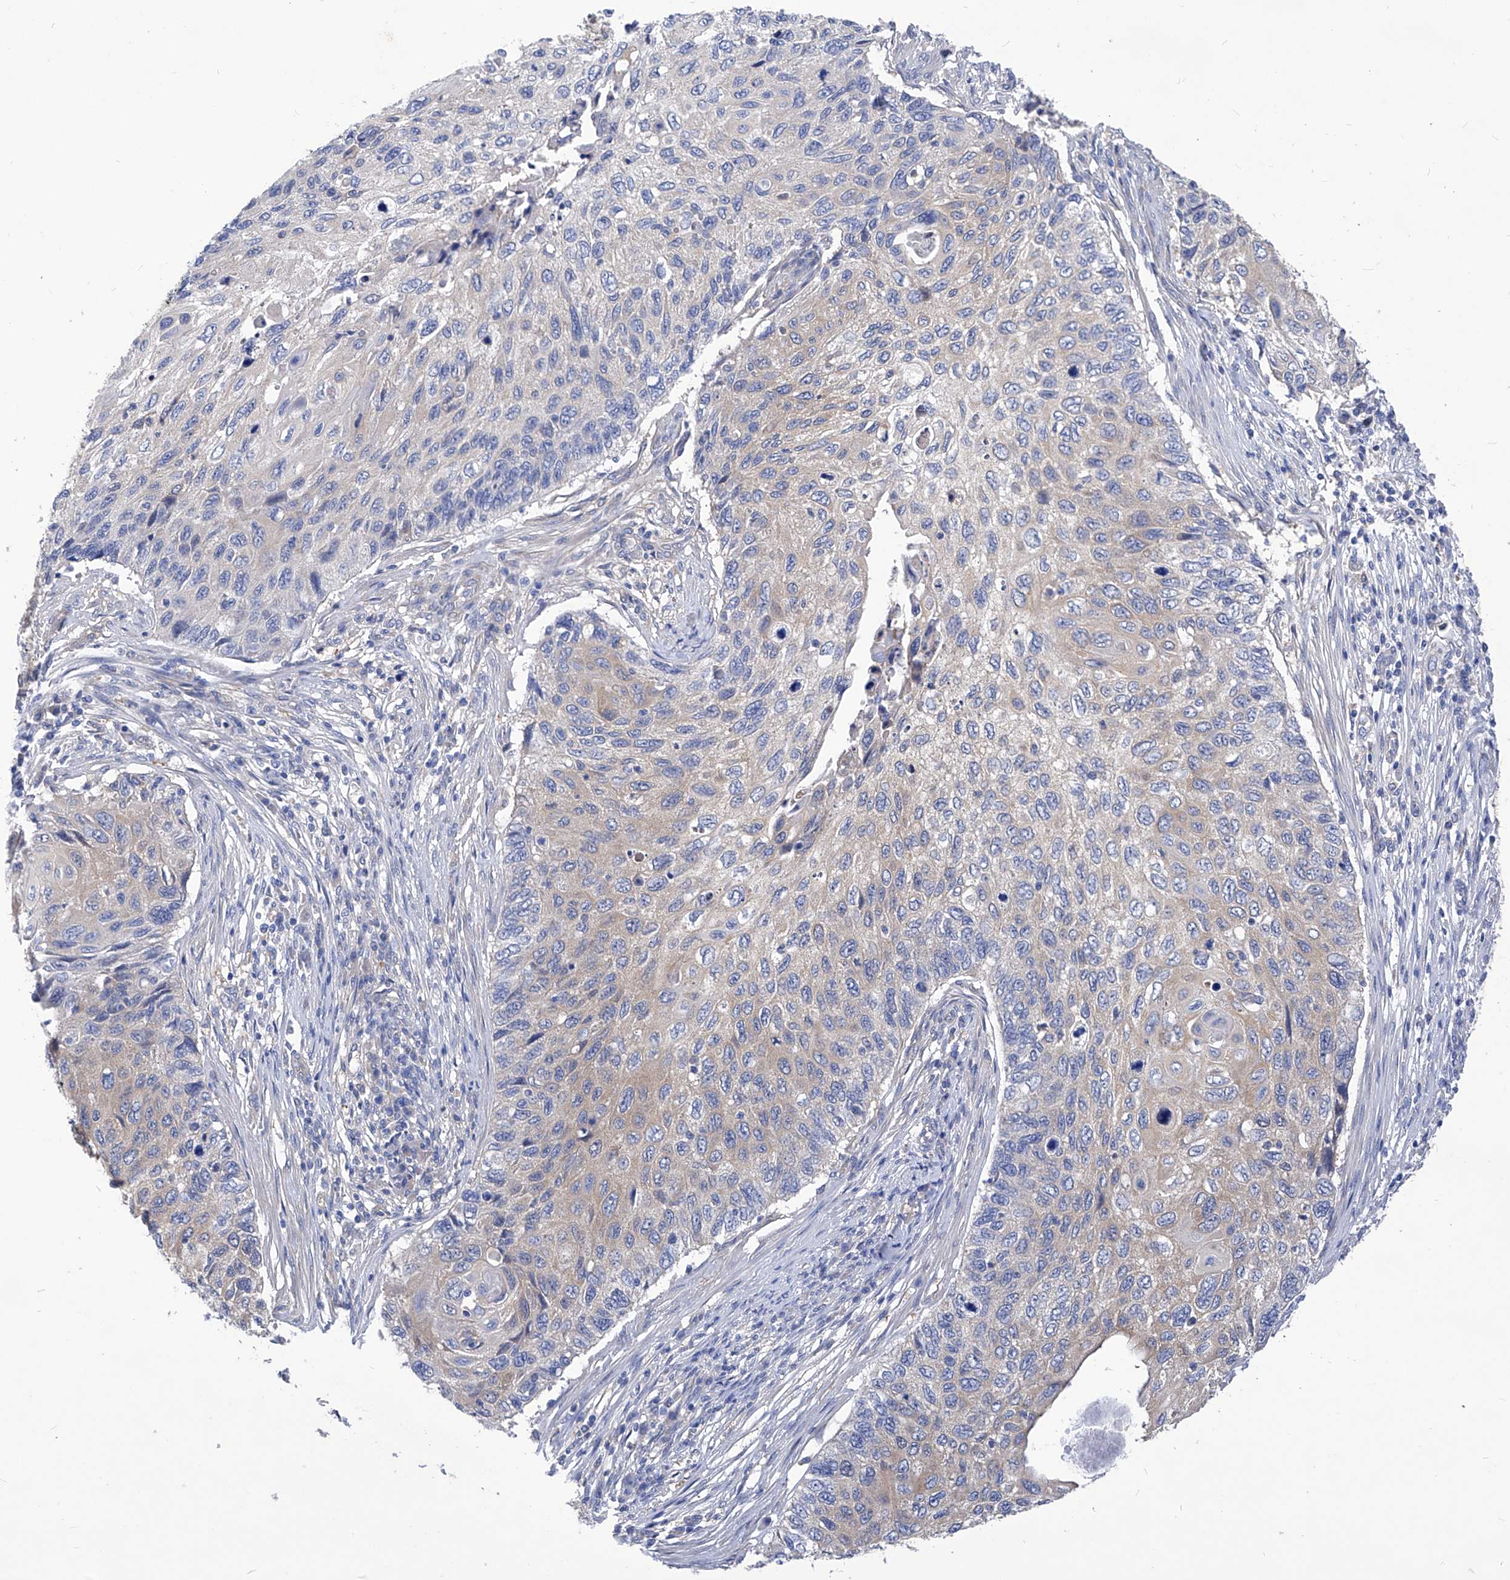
{"staining": {"intensity": "weak", "quantity": "25%-75%", "location": "cytoplasmic/membranous"}, "tissue": "cervical cancer", "cell_type": "Tumor cells", "image_type": "cancer", "snomed": [{"axis": "morphology", "description": "Squamous cell carcinoma, NOS"}, {"axis": "topography", "description": "Cervix"}], "caption": "Immunohistochemical staining of human cervical cancer (squamous cell carcinoma) exhibits low levels of weak cytoplasmic/membranous positivity in about 25%-75% of tumor cells.", "gene": "XPNPEP1", "patient": {"sex": "female", "age": 70}}